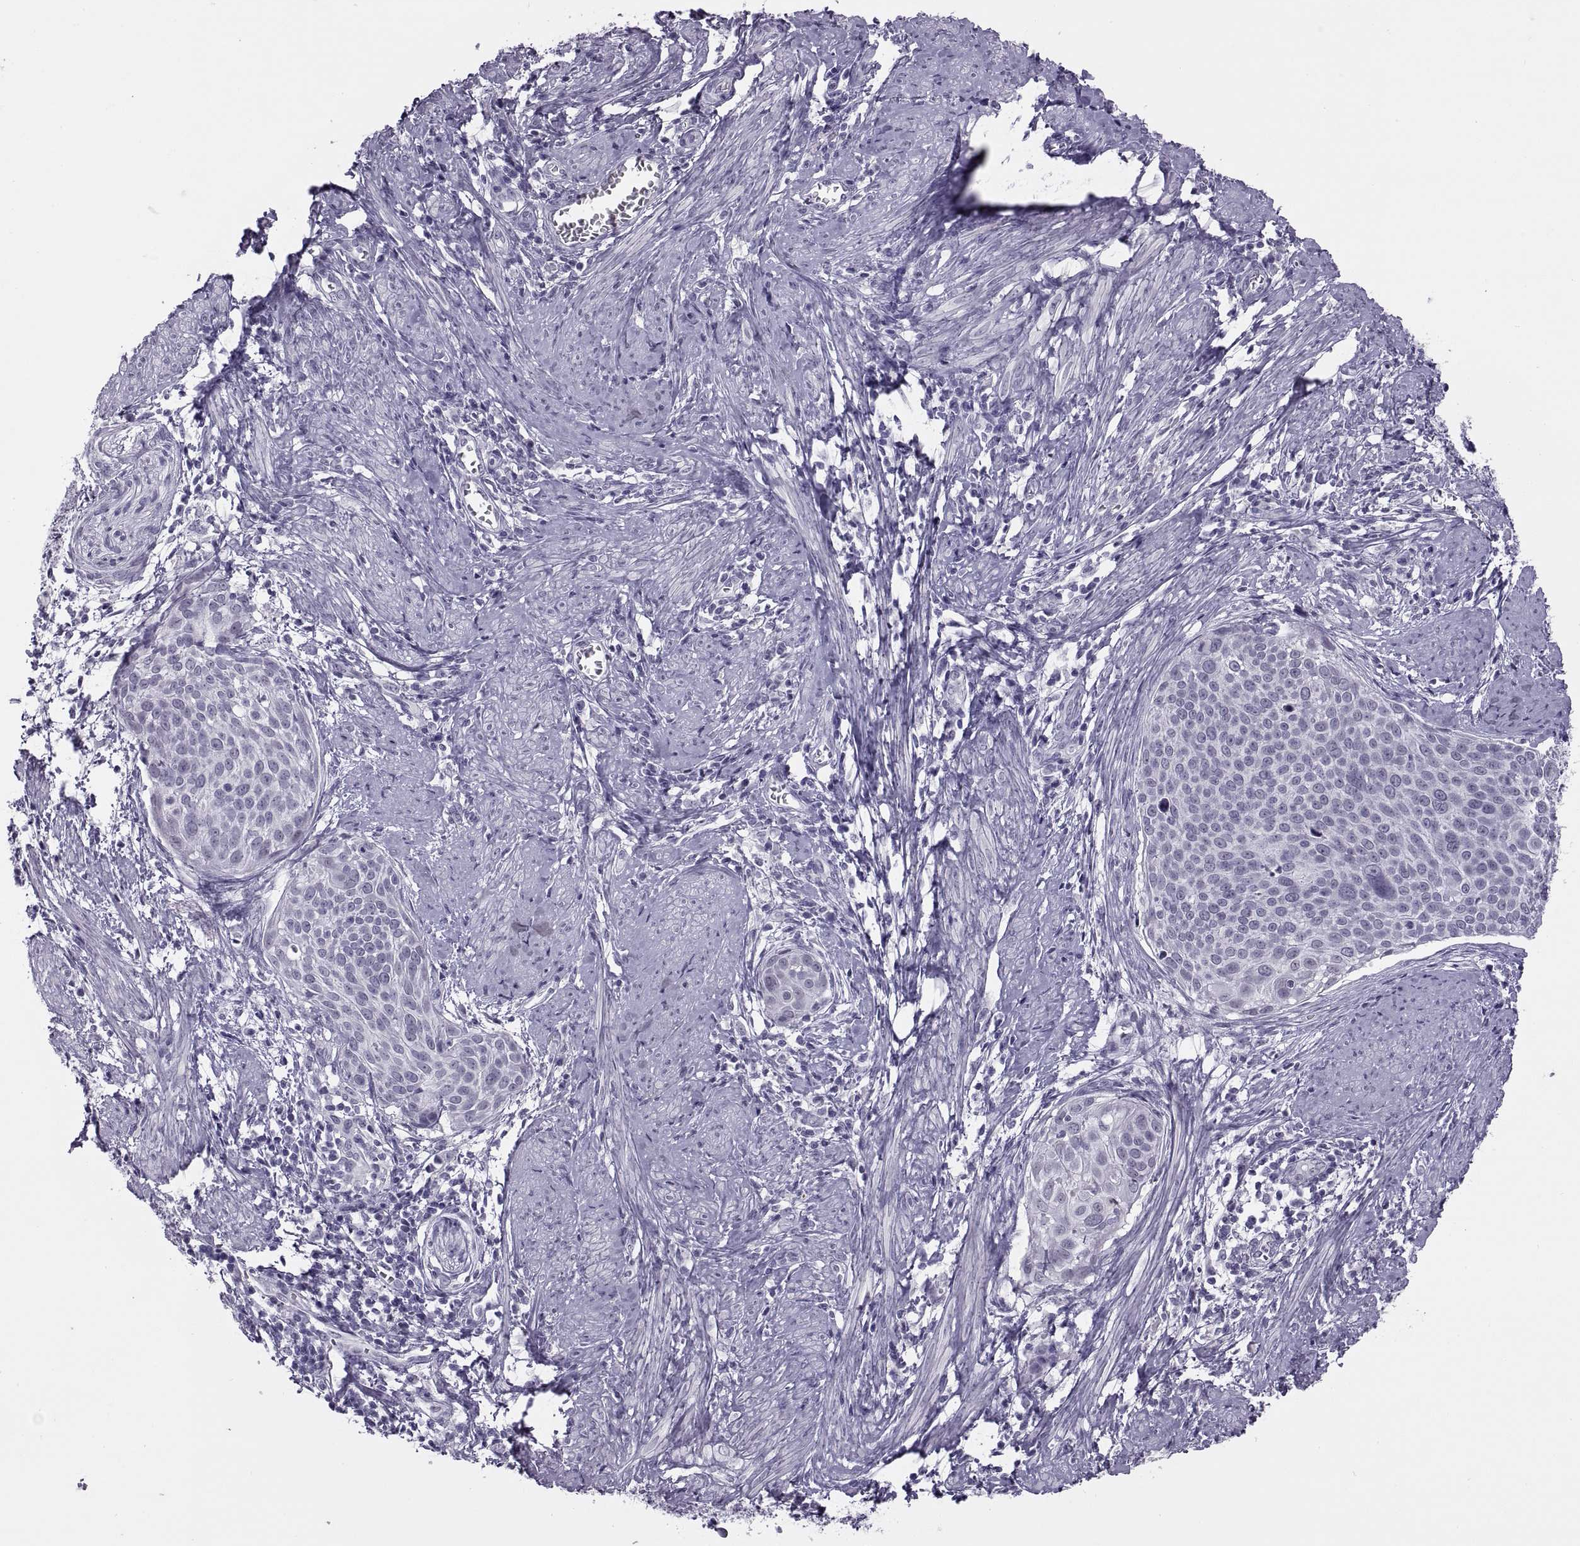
{"staining": {"intensity": "negative", "quantity": "none", "location": "none"}, "tissue": "cervical cancer", "cell_type": "Tumor cells", "image_type": "cancer", "snomed": [{"axis": "morphology", "description": "Squamous cell carcinoma, NOS"}, {"axis": "topography", "description": "Cervix"}], "caption": "Human cervical squamous cell carcinoma stained for a protein using IHC exhibits no staining in tumor cells.", "gene": "SYNGR4", "patient": {"sex": "female", "age": 39}}